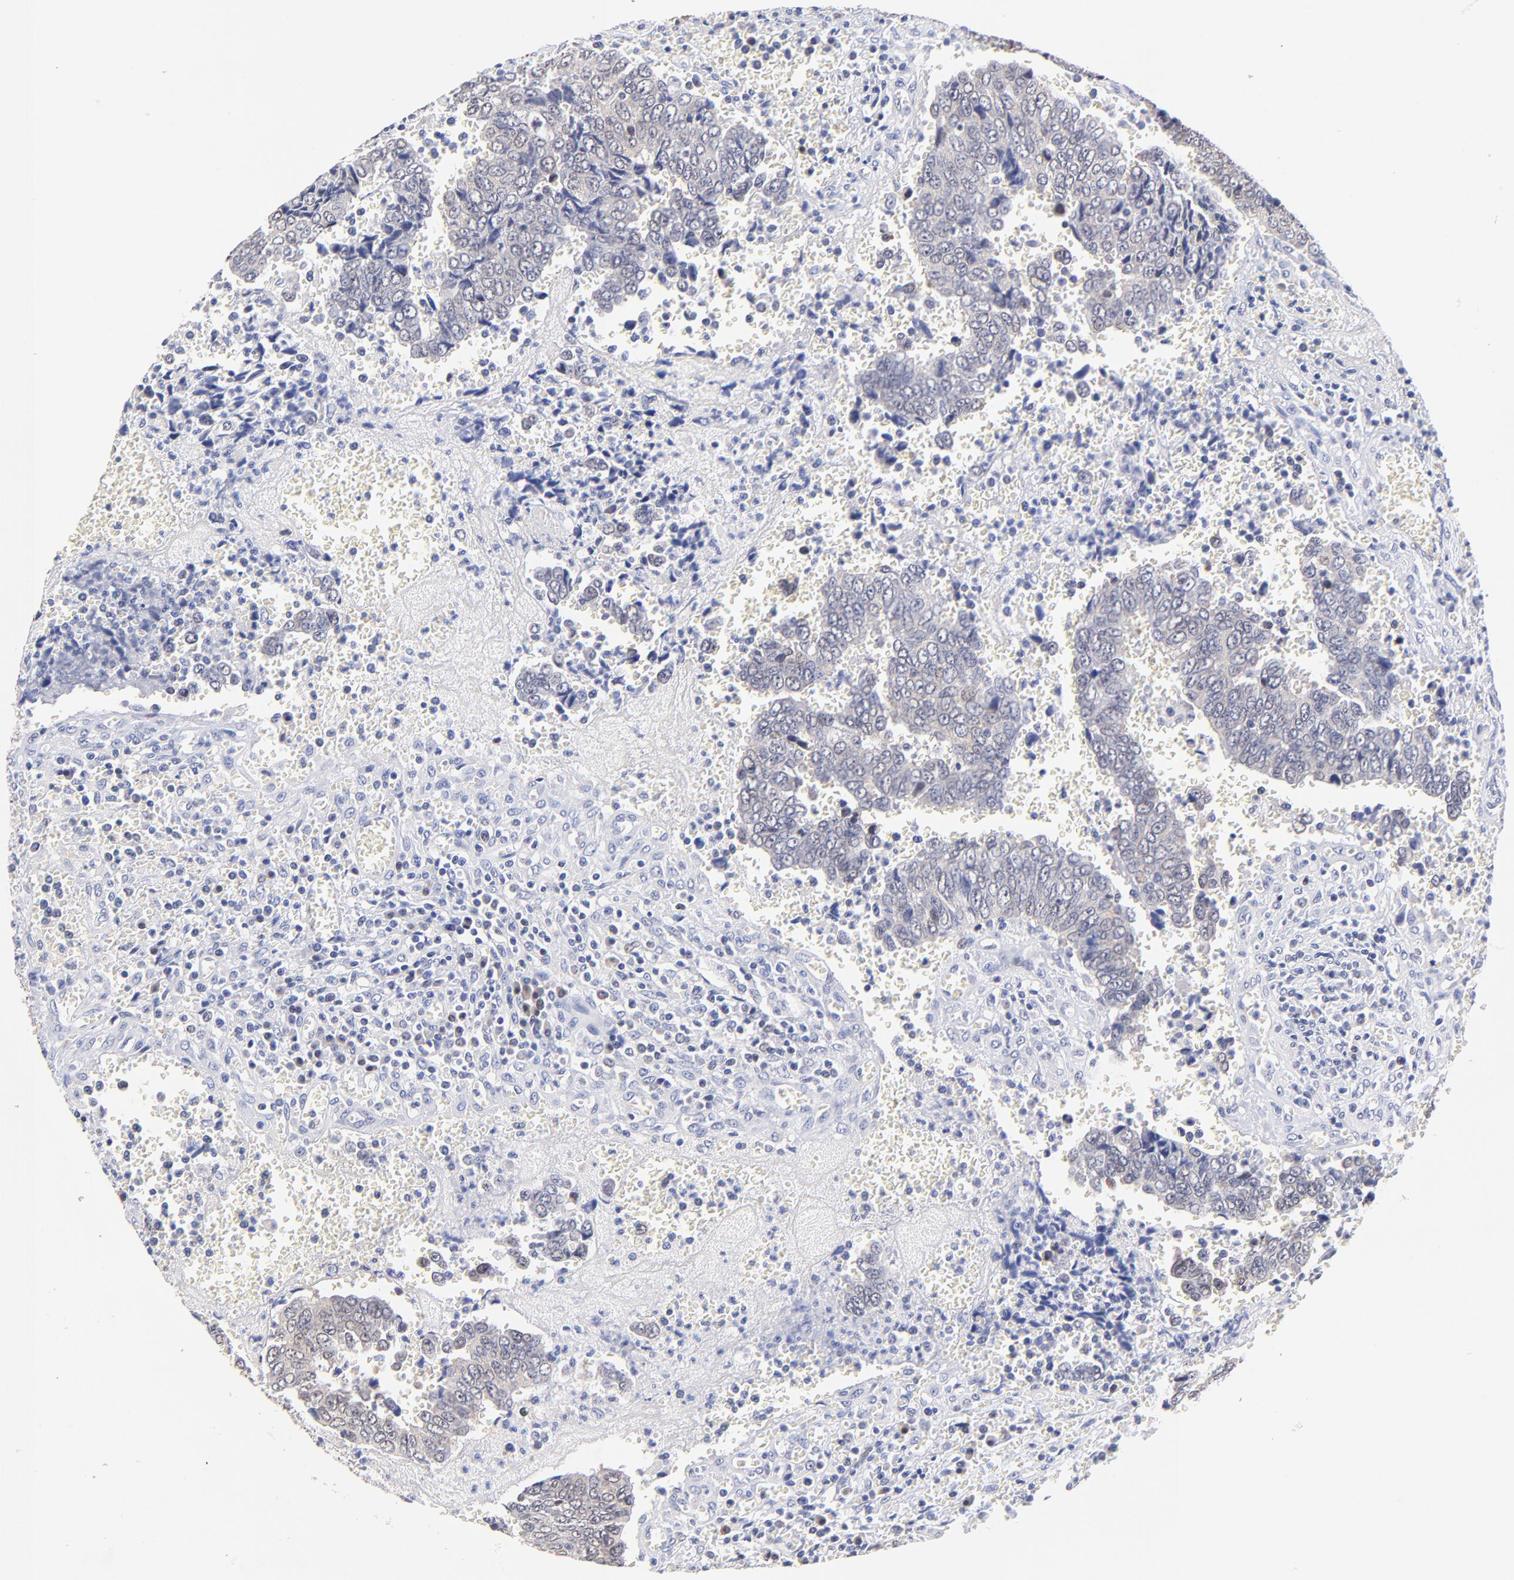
{"staining": {"intensity": "negative", "quantity": "none", "location": "none"}, "tissue": "urothelial cancer", "cell_type": "Tumor cells", "image_type": "cancer", "snomed": [{"axis": "morphology", "description": "Urothelial carcinoma, High grade"}, {"axis": "topography", "description": "Urinary bladder"}], "caption": "Tumor cells show no significant staining in urothelial cancer.", "gene": "ZNF155", "patient": {"sex": "male", "age": 86}}